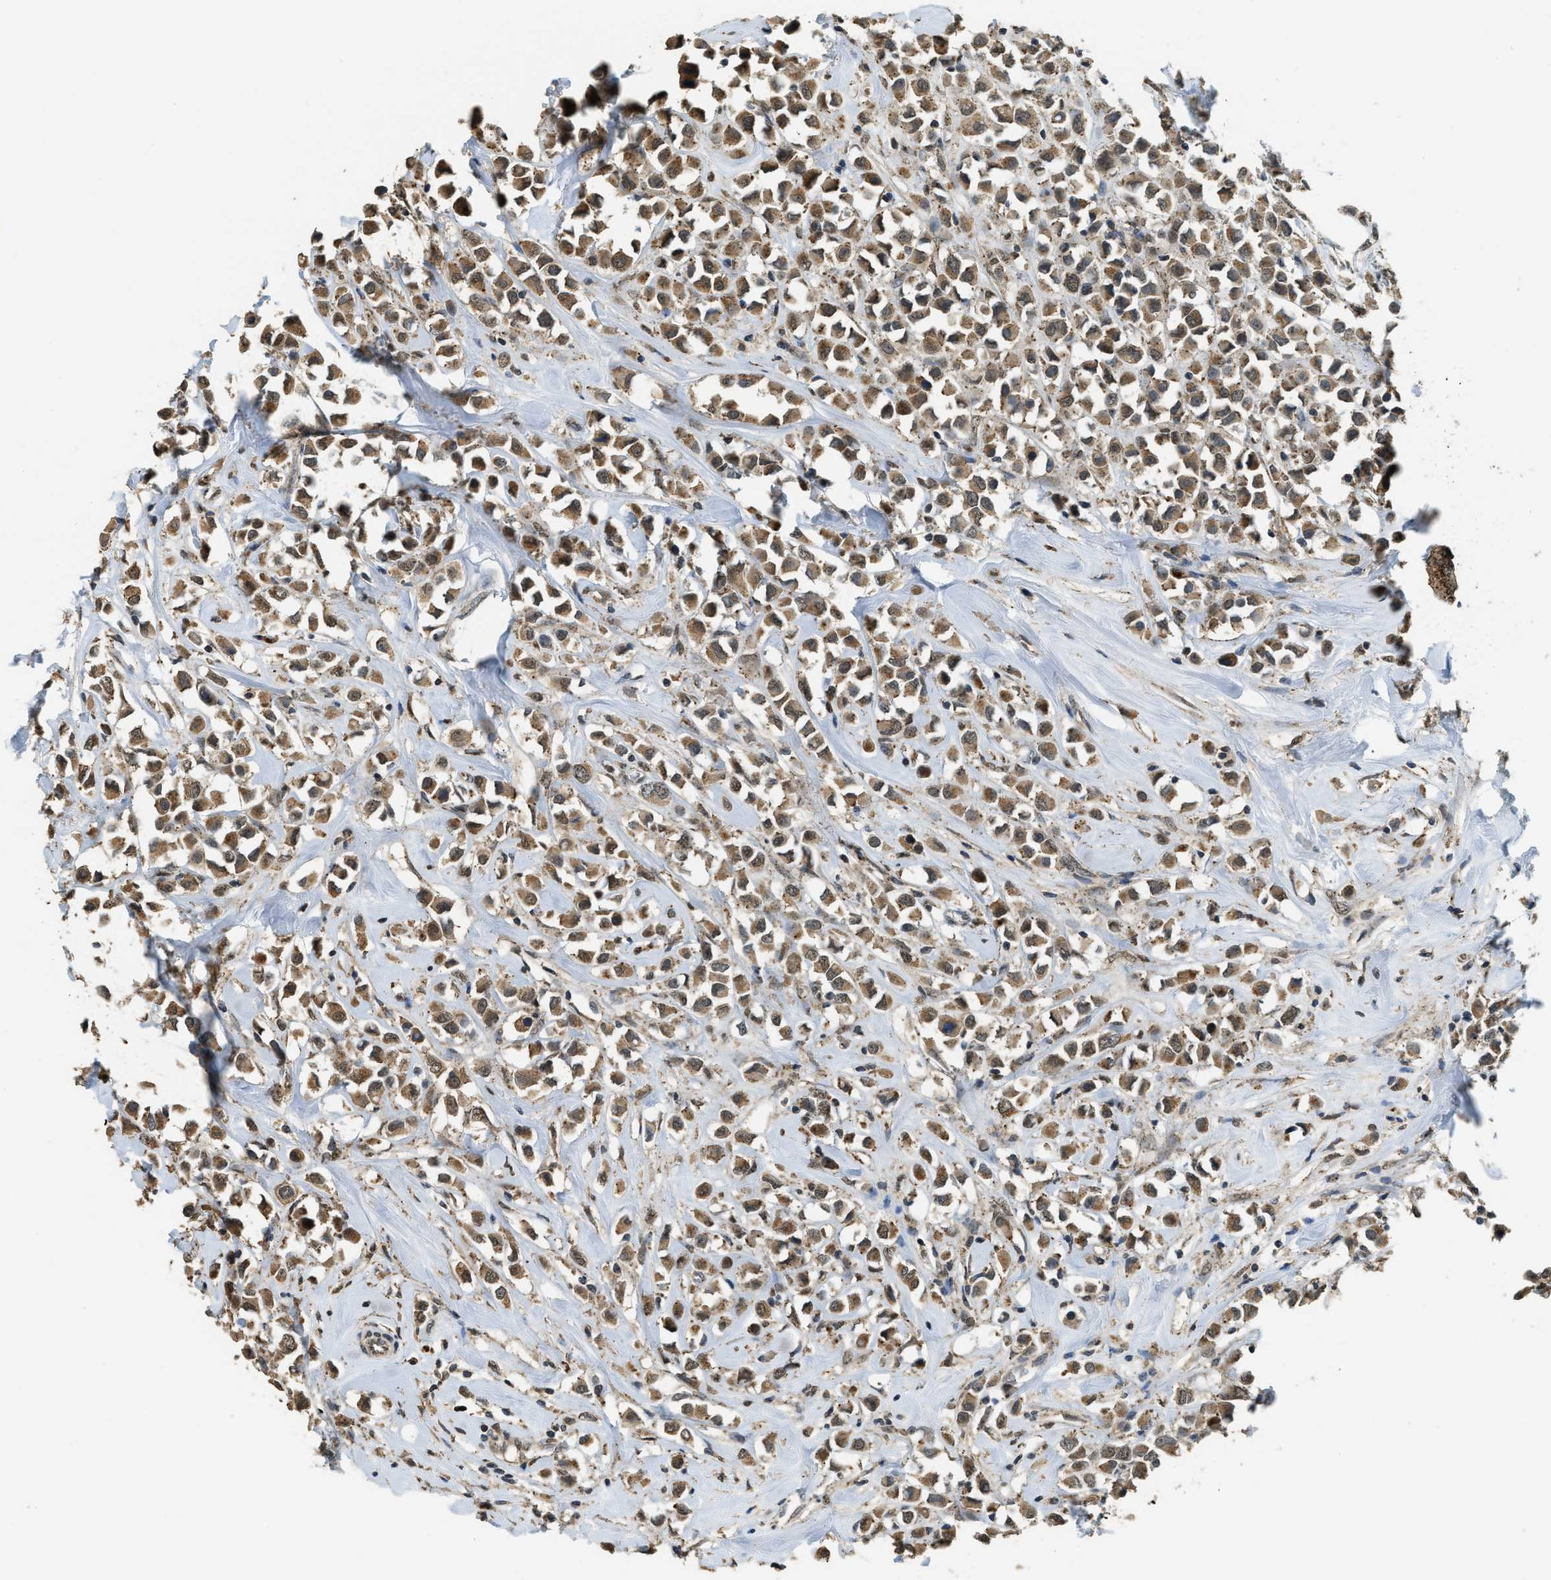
{"staining": {"intensity": "moderate", "quantity": ">75%", "location": "cytoplasmic/membranous"}, "tissue": "breast cancer", "cell_type": "Tumor cells", "image_type": "cancer", "snomed": [{"axis": "morphology", "description": "Duct carcinoma"}, {"axis": "topography", "description": "Breast"}], "caption": "Human intraductal carcinoma (breast) stained with a brown dye displays moderate cytoplasmic/membranous positive expression in approximately >75% of tumor cells.", "gene": "IPO7", "patient": {"sex": "female", "age": 61}}